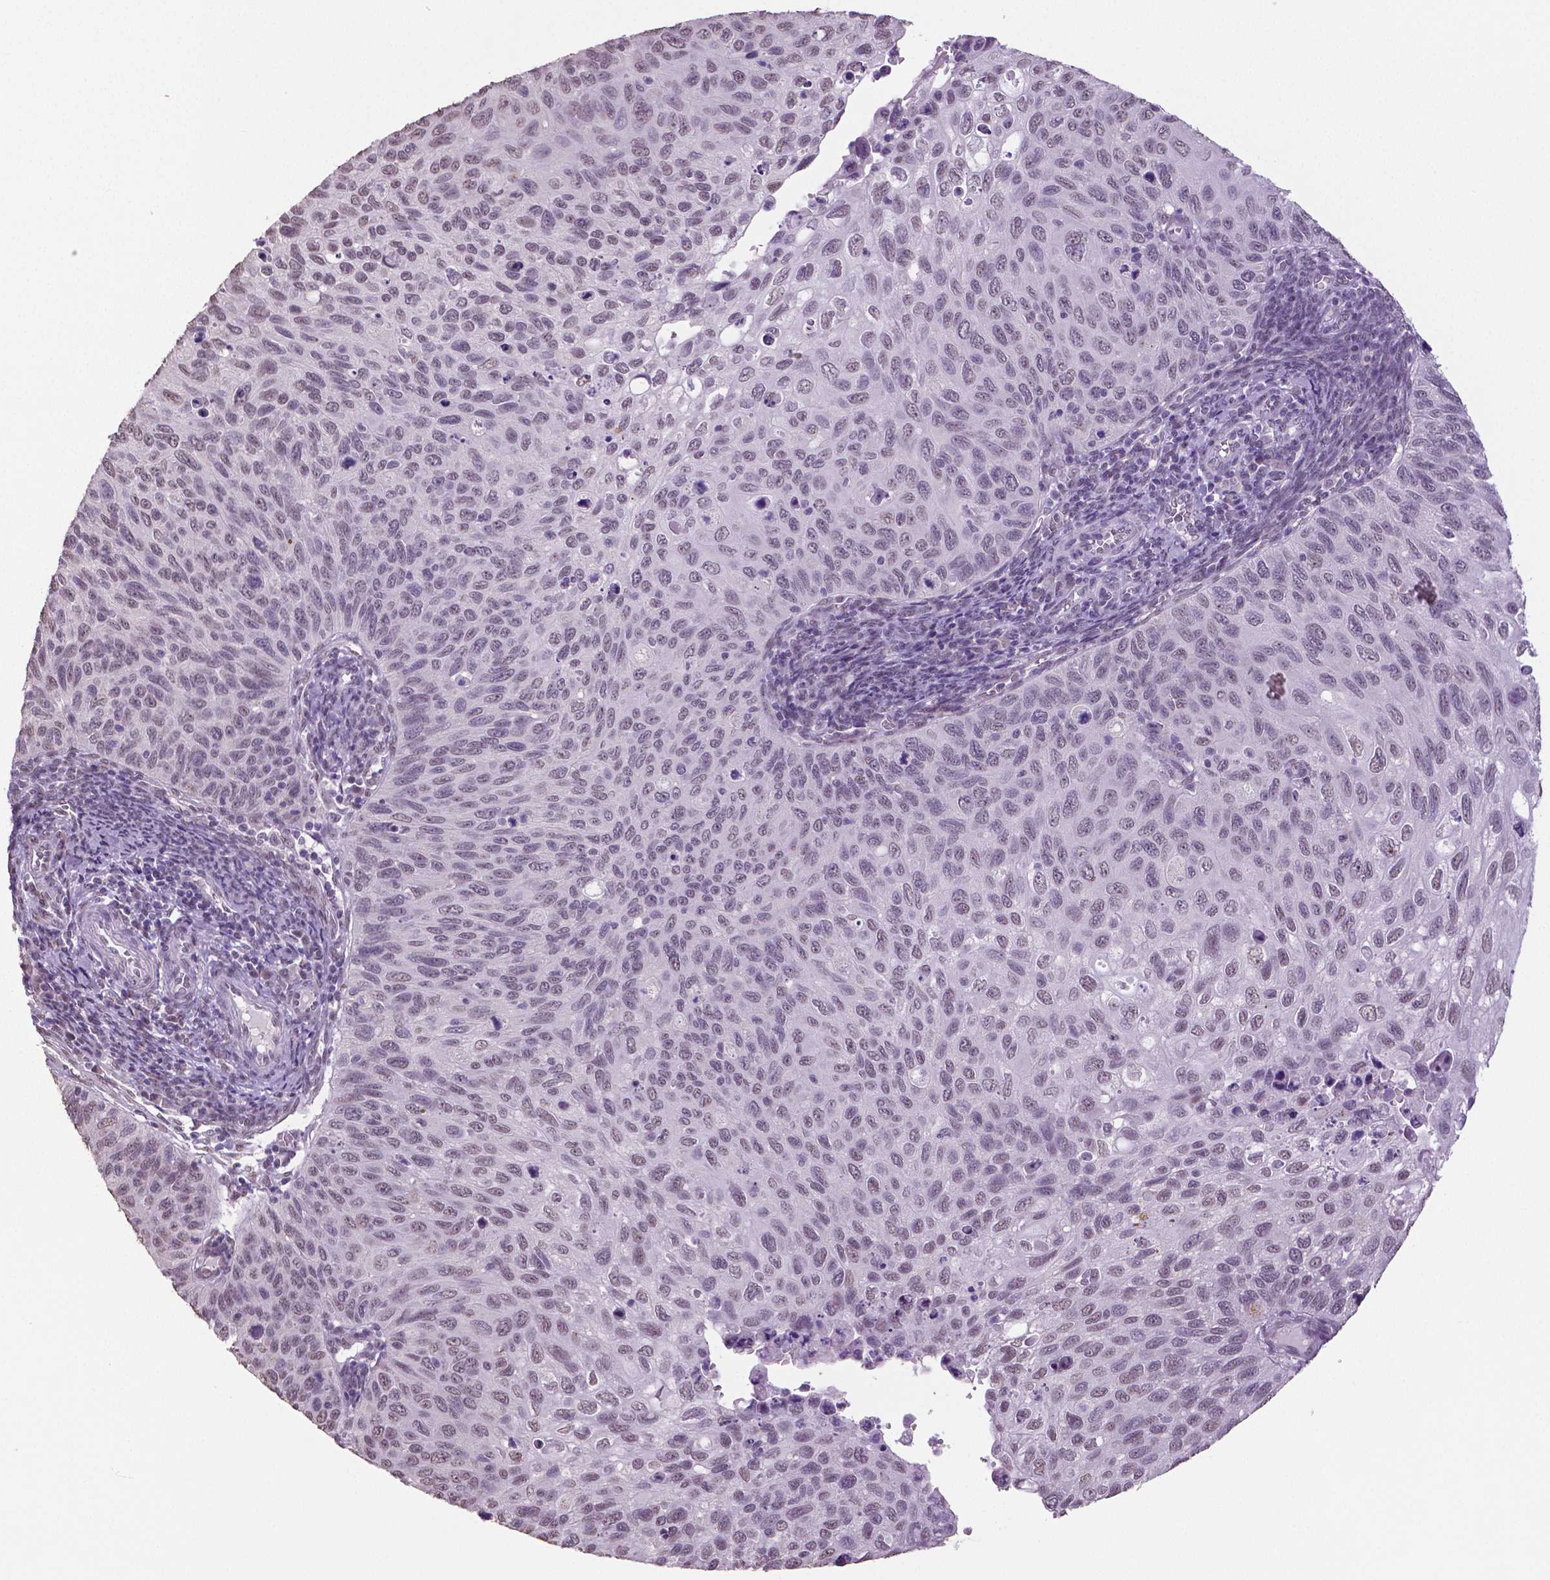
{"staining": {"intensity": "negative", "quantity": "none", "location": "none"}, "tissue": "cervical cancer", "cell_type": "Tumor cells", "image_type": "cancer", "snomed": [{"axis": "morphology", "description": "Squamous cell carcinoma, NOS"}, {"axis": "topography", "description": "Cervix"}], "caption": "An image of cervical cancer (squamous cell carcinoma) stained for a protein exhibits no brown staining in tumor cells.", "gene": "IGF2BP1", "patient": {"sex": "female", "age": 70}}